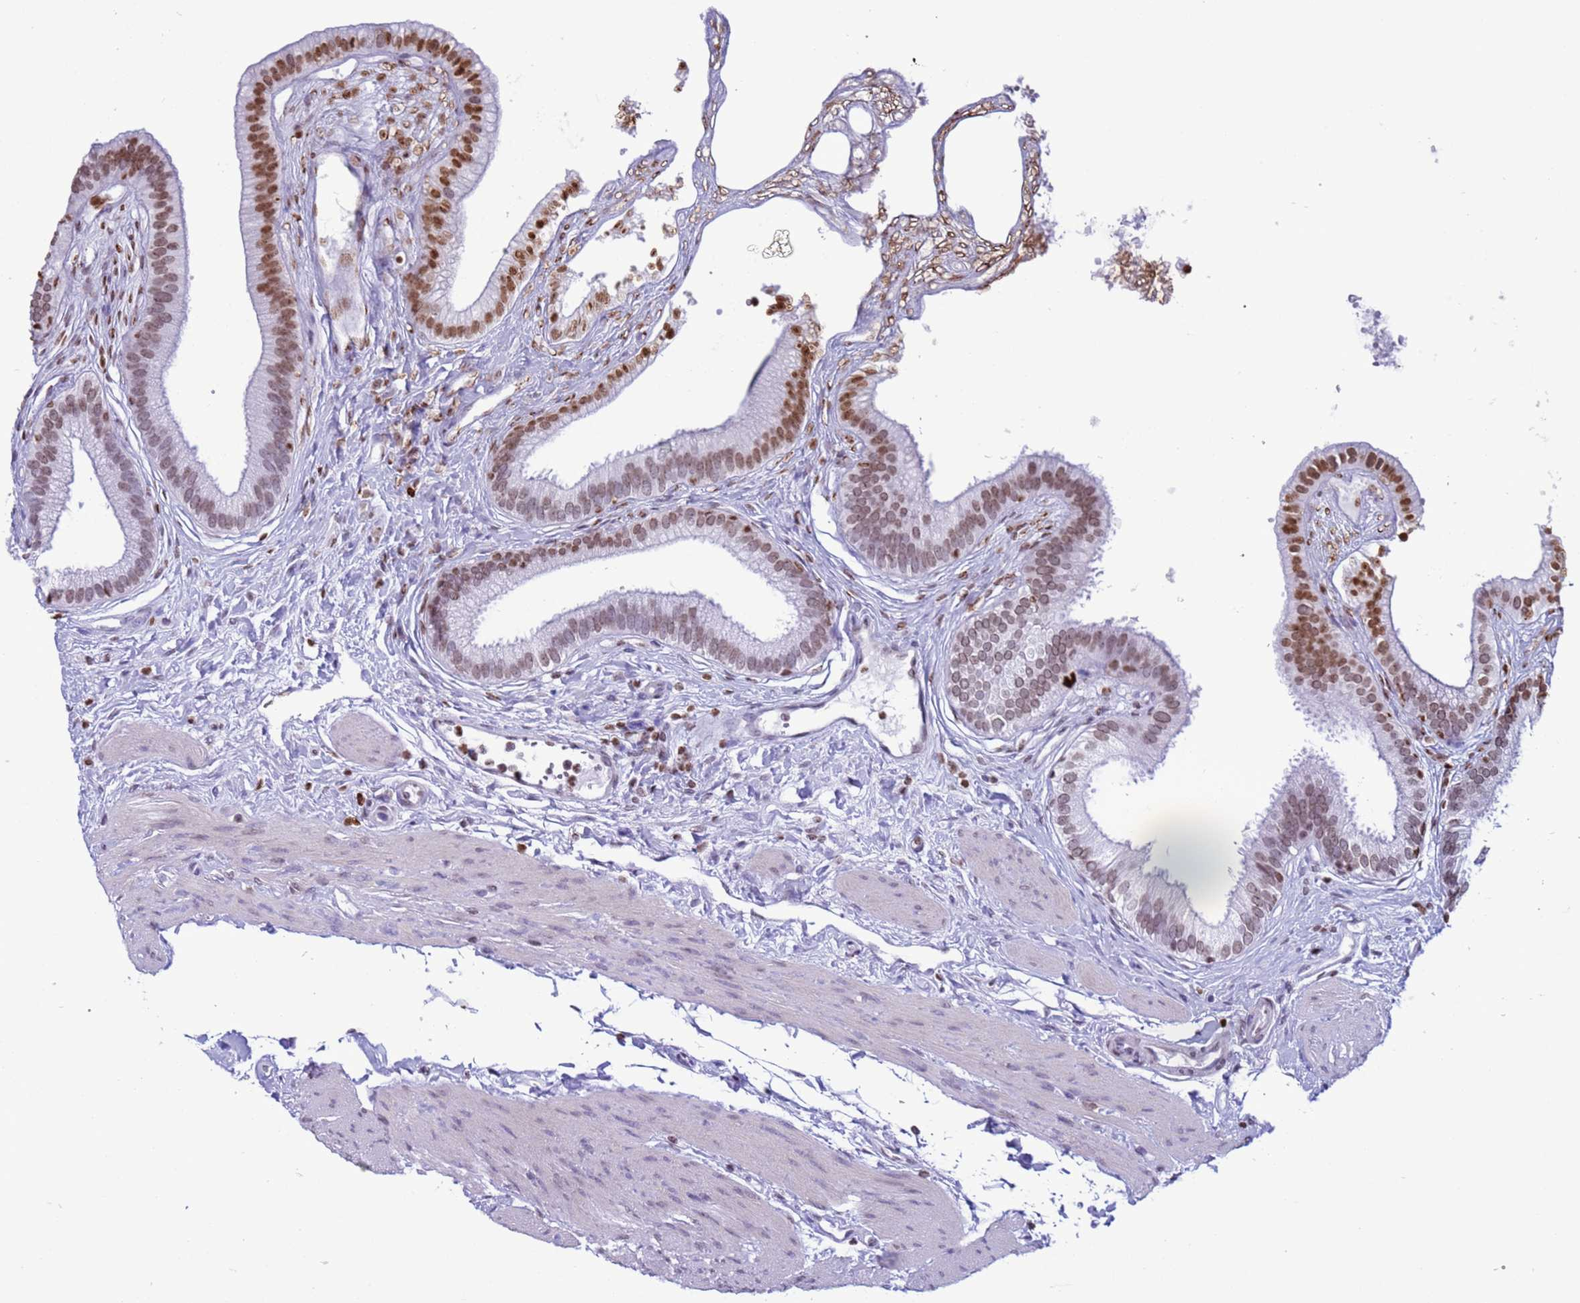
{"staining": {"intensity": "strong", "quantity": ">75%", "location": "nuclear"}, "tissue": "gallbladder", "cell_type": "Glandular cells", "image_type": "normal", "snomed": [{"axis": "morphology", "description": "Normal tissue, NOS"}, {"axis": "topography", "description": "Gallbladder"}], "caption": "Immunohistochemistry image of unremarkable gallbladder stained for a protein (brown), which demonstrates high levels of strong nuclear staining in about >75% of glandular cells.", "gene": "H4C11", "patient": {"sex": "female", "age": 54}}